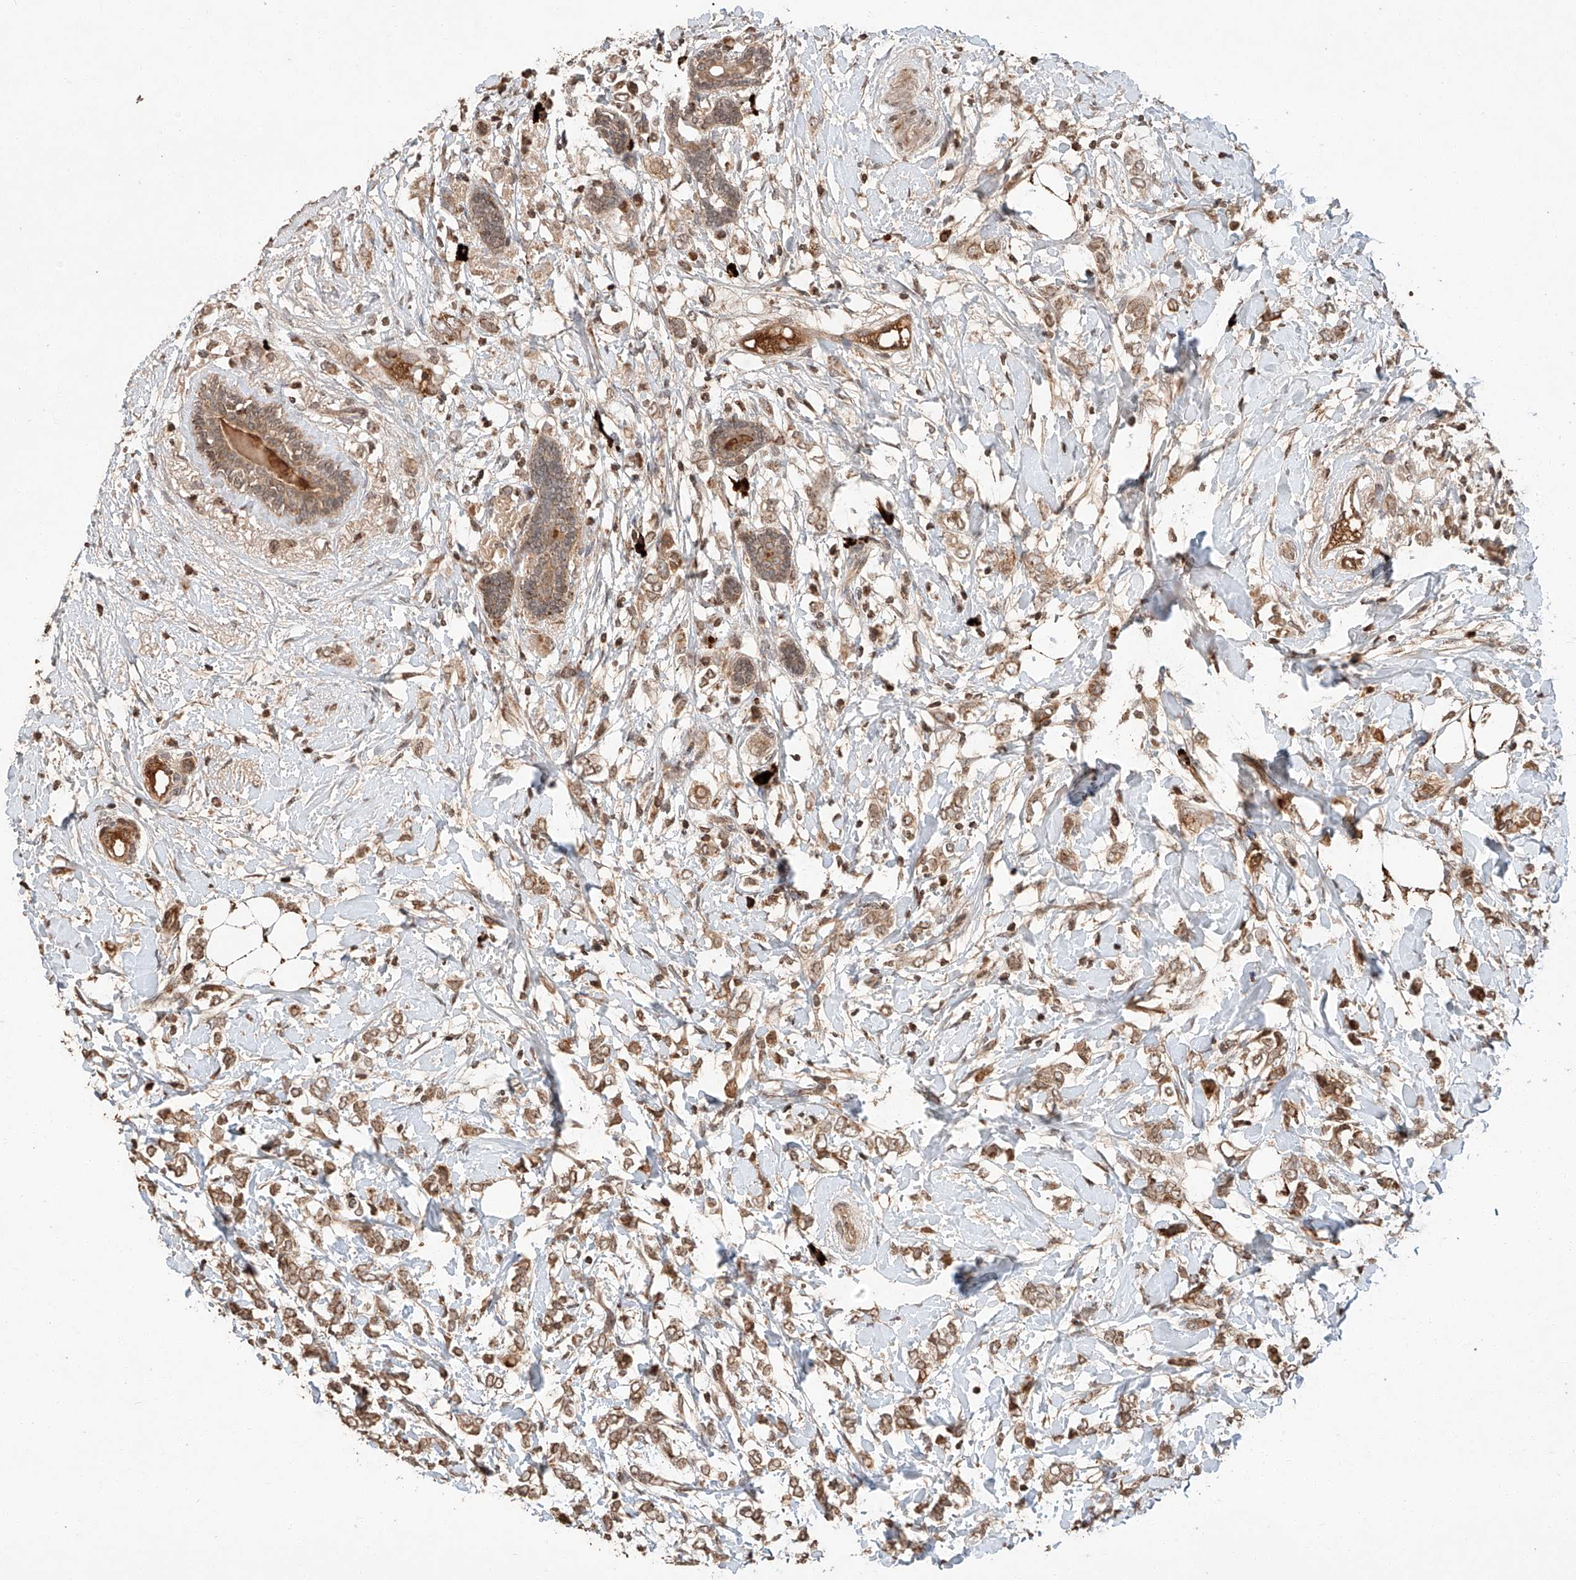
{"staining": {"intensity": "moderate", "quantity": ">75%", "location": "cytoplasmic/membranous"}, "tissue": "breast cancer", "cell_type": "Tumor cells", "image_type": "cancer", "snomed": [{"axis": "morphology", "description": "Normal tissue, NOS"}, {"axis": "morphology", "description": "Lobular carcinoma"}, {"axis": "topography", "description": "Breast"}], "caption": "Protein staining of breast cancer tissue shows moderate cytoplasmic/membranous positivity in about >75% of tumor cells.", "gene": "ARHGAP33", "patient": {"sex": "female", "age": 47}}